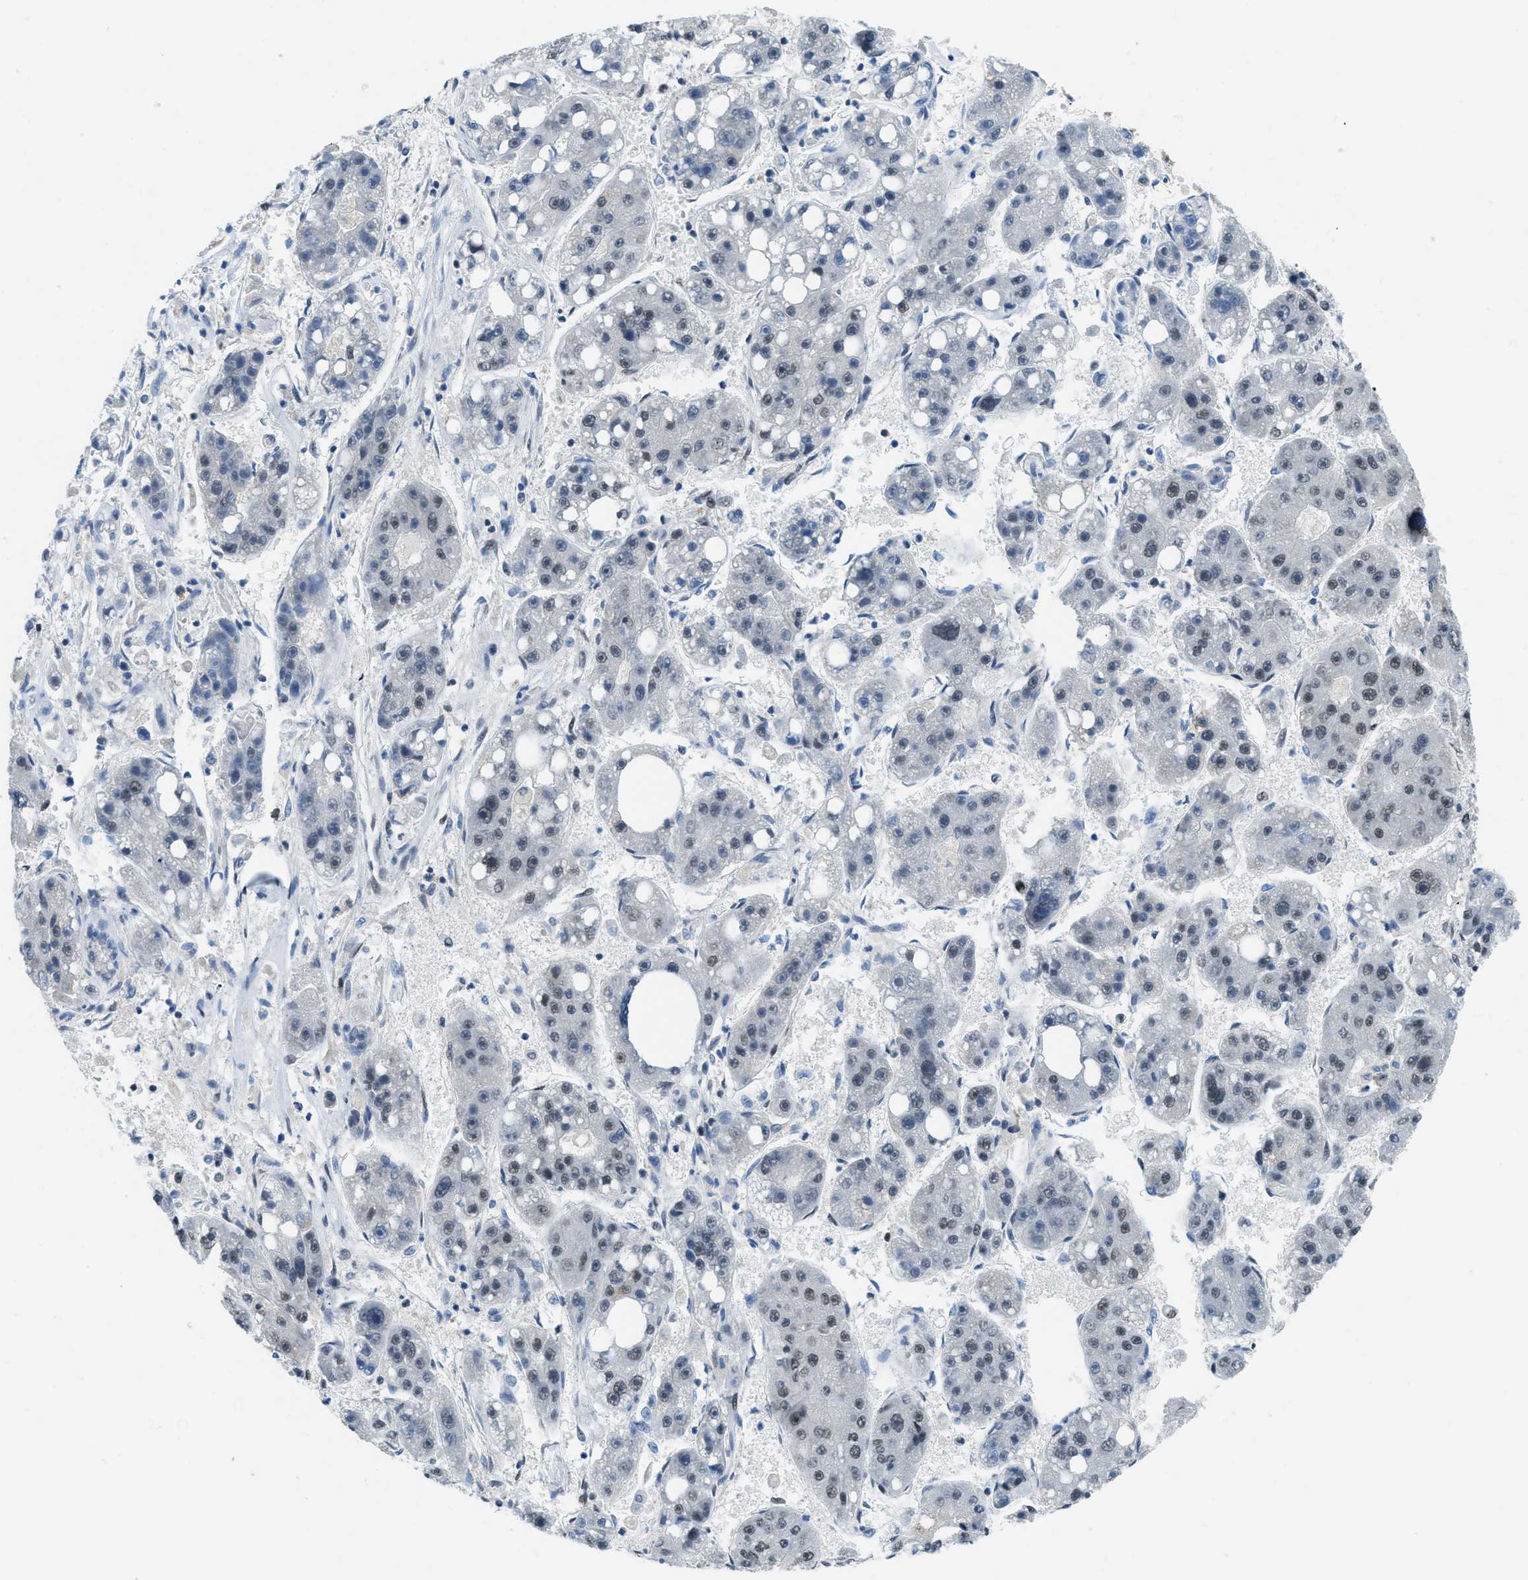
{"staining": {"intensity": "weak", "quantity": "25%-75%", "location": "nuclear"}, "tissue": "liver cancer", "cell_type": "Tumor cells", "image_type": "cancer", "snomed": [{"axis": "morphology", "description": "Carcinoma, Hepatocellular, NOS"}, {"axis": "topography", "description": "Liver"}], "caption": "Human hepatocellular carcinoma (liver) stained with a brown dye exhibits weak nuclear positive positivity in about 25%-75% of tumor cells.", "gene": "GATAD2B", "patient": {"sex": "female", "age": 61}}